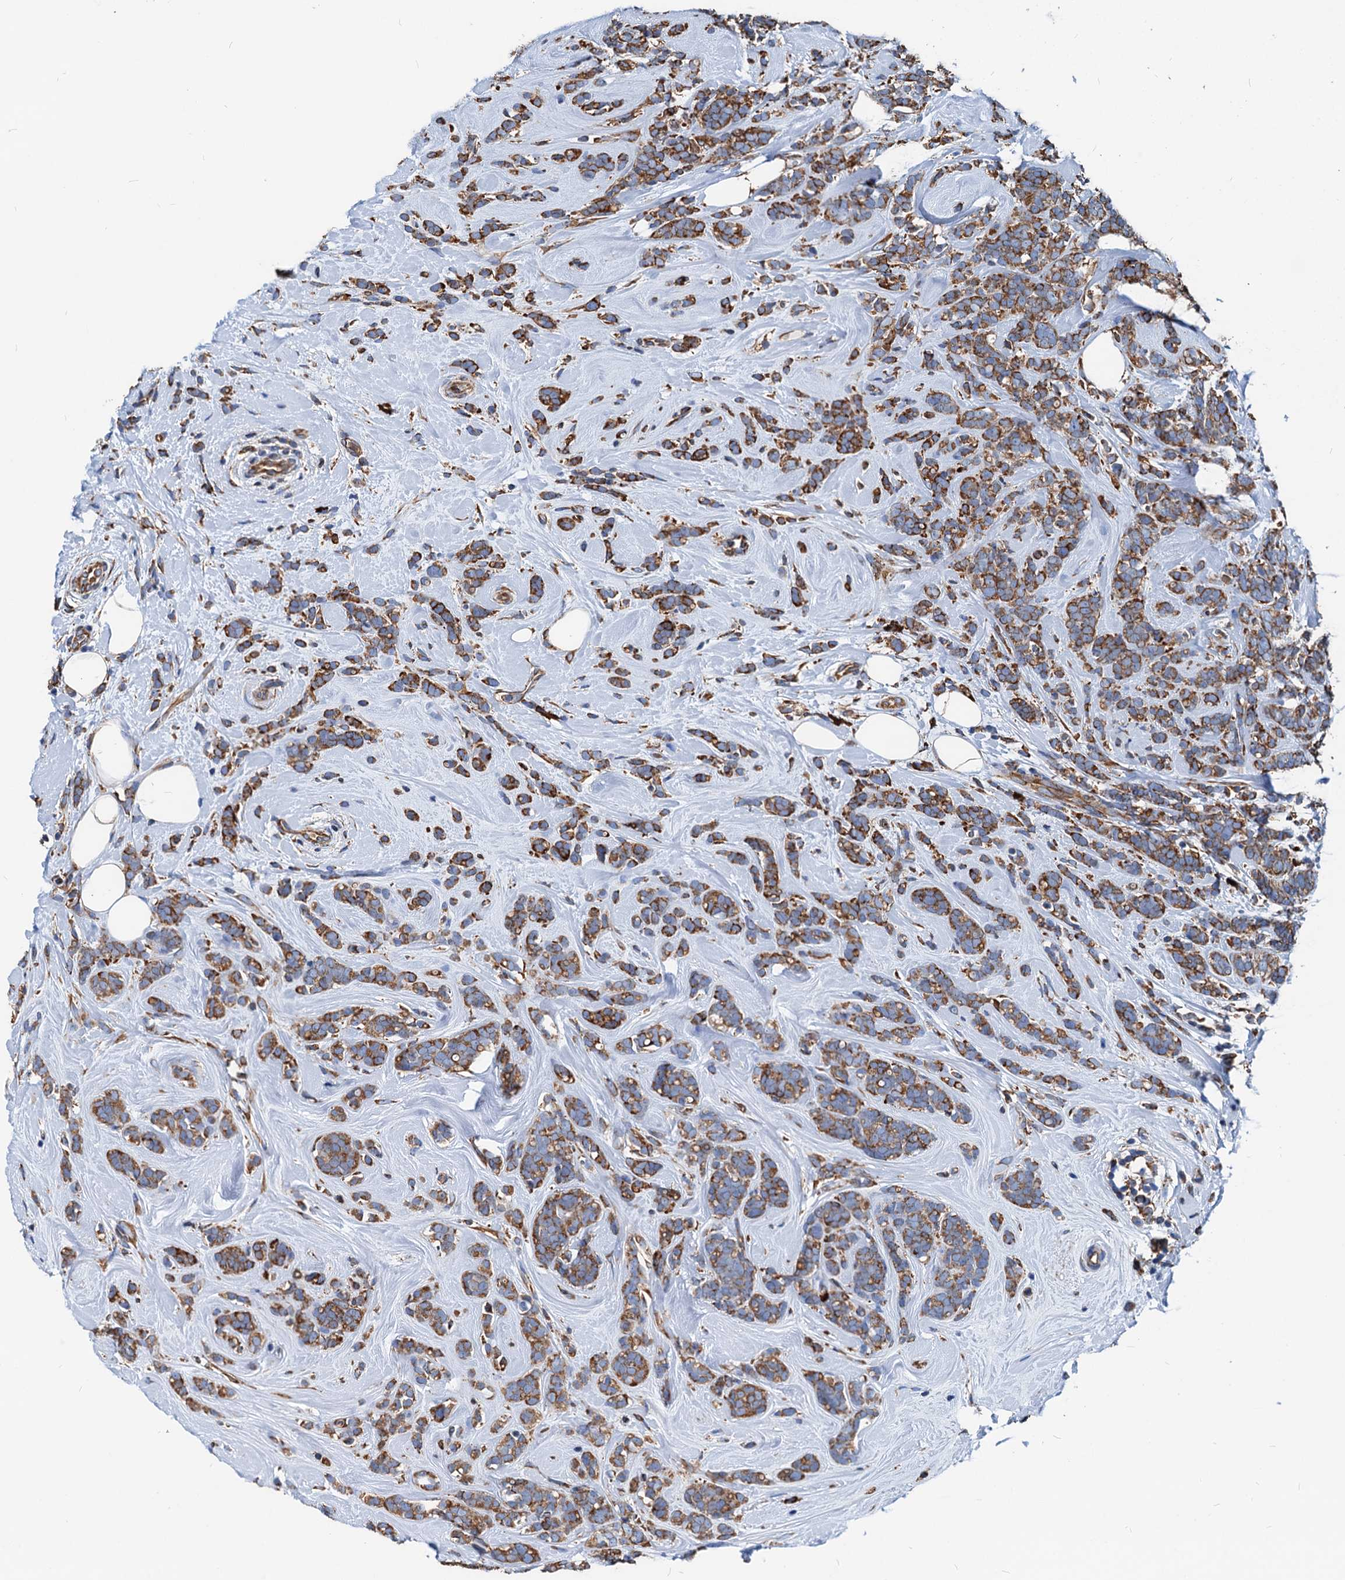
{"staining": {"intensity": "moderate", "quantity": ">75%", "location": "cytoplasmic/membranous"}, "tissue": "breast cancer", "cell_type": "Tumor cells", "image_type": "cancer", "snomed": [{"axis": "morphology", "description": "Lobular carcinoma"}, {"axis": "topography", "description": "Breast"}], "caption": "The photomicrograph reveals immunohistochemical staining of lobular carcinoma (breast). There is moderate cytoplasmic/membranous staining is present in about >75% of tumor cells.", "gene": "HSPA5", "patient": {"sex": "female", "age": 58}}